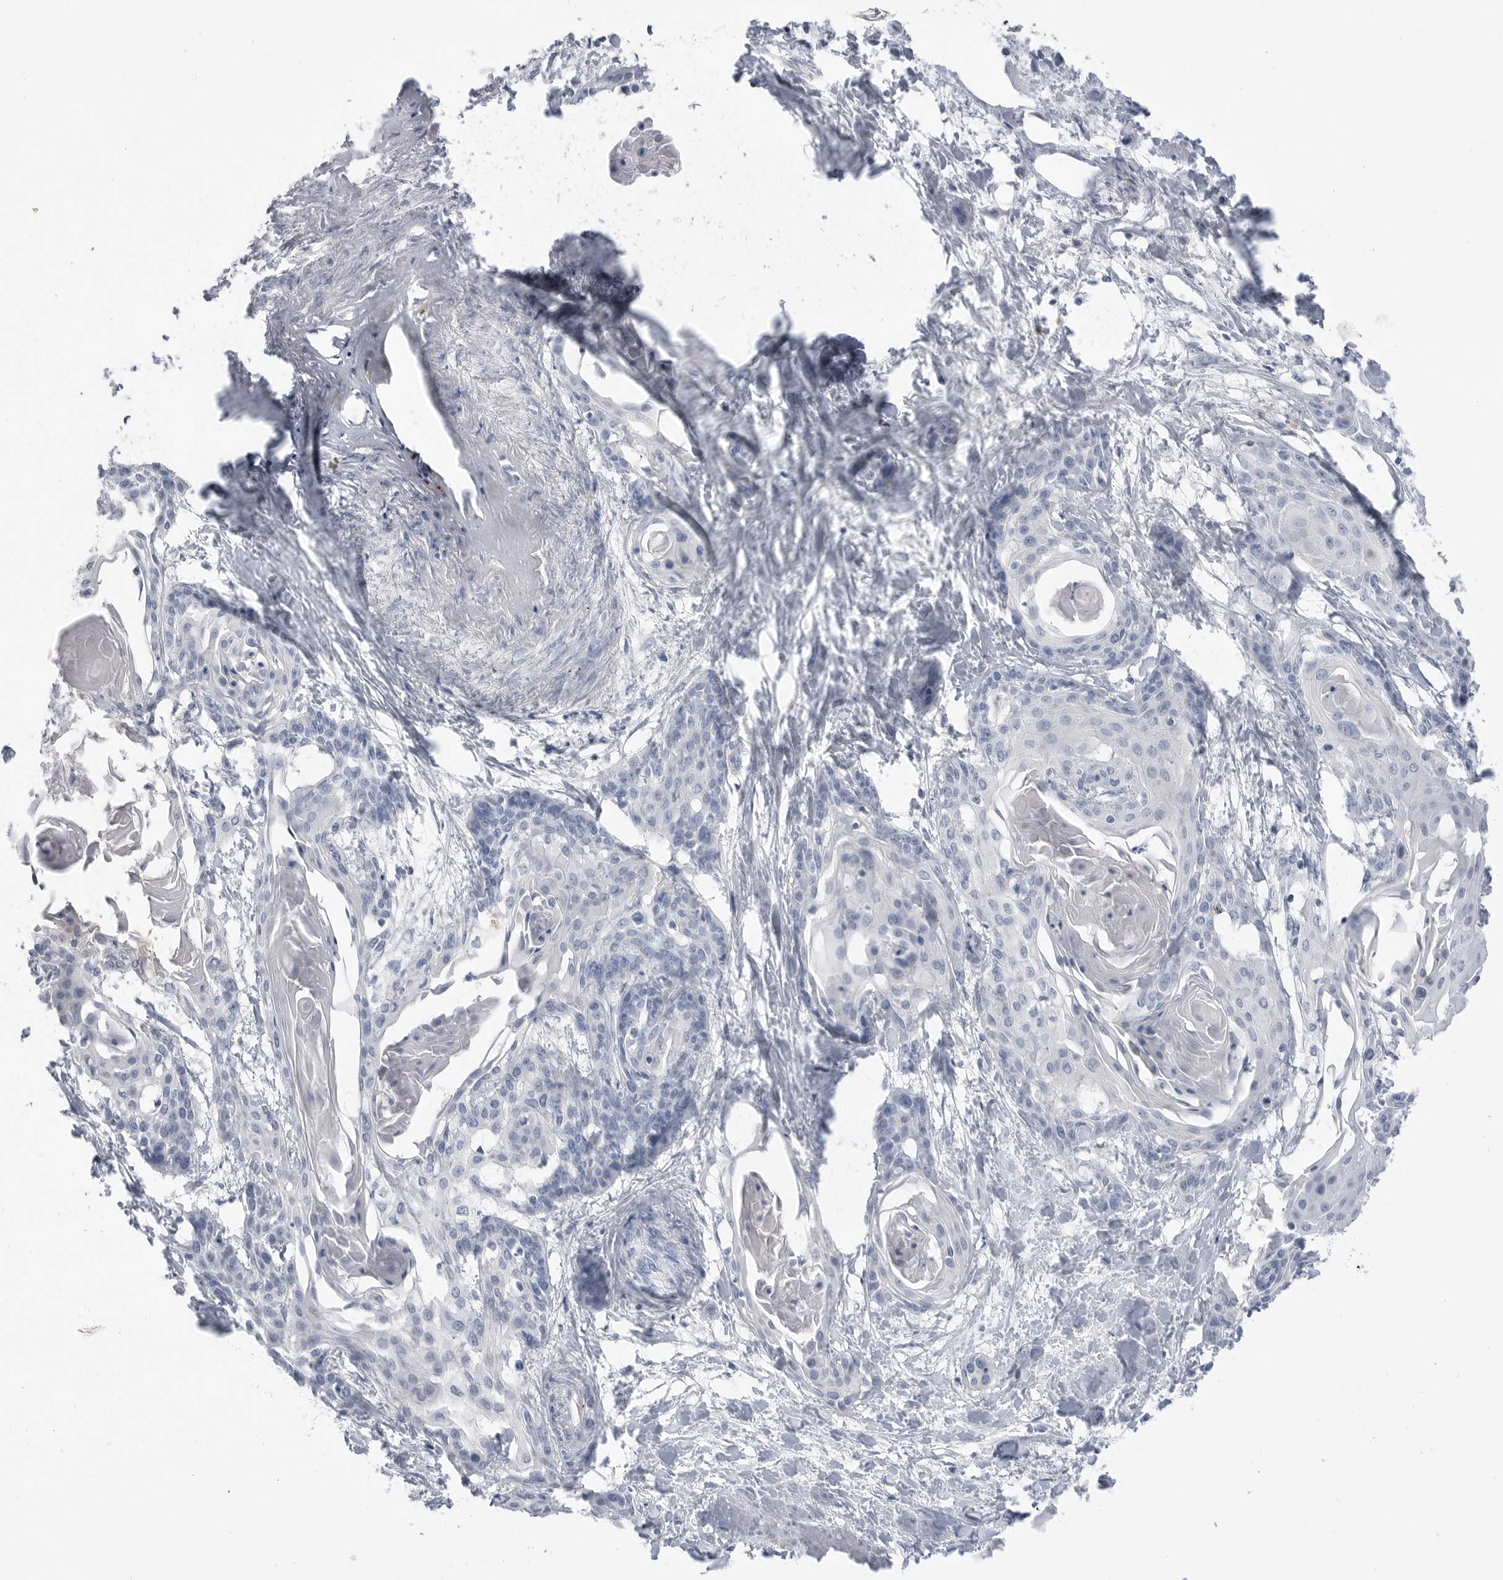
{"staining": {"intensity": "negative", "quantity": "none", "location": "none"}, "tissue": "cervical cancer", "cell_type": "Tumor cells", "image_type": "cancer", "snomed": [{"axis": "morphology", "description": "Squamous cell carcinoma, NOS"}, {"axis": "topography", "description": "Cervix"}], "caption": "High power microscopy image of an IHC histopathology image of cervical squamous cell carcinoma, revealing no significant positivity in tumor cells.", "gene": "ABHD12", "patient": {"sex": "female", "age": 57}}